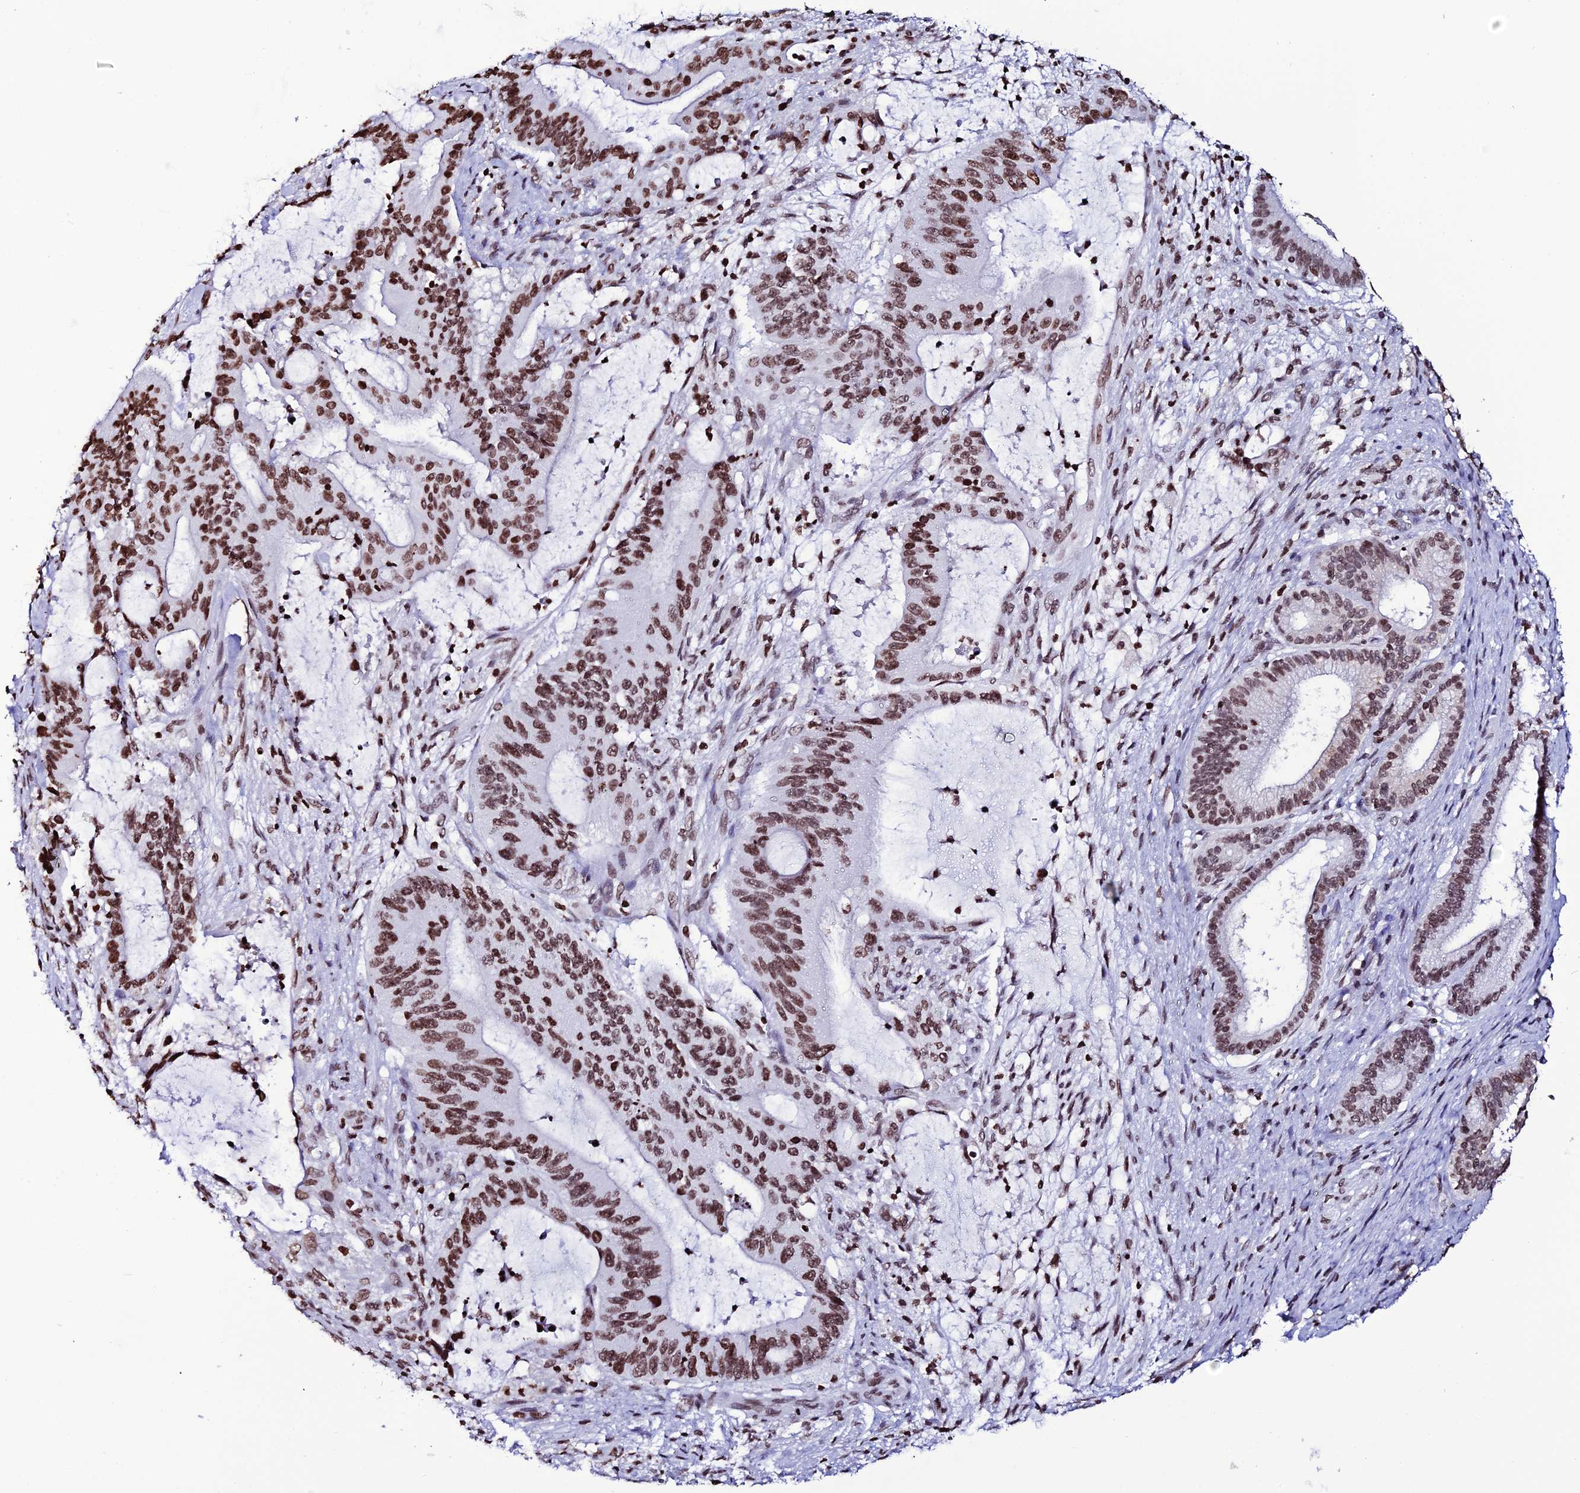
{"staining": {"intensity": "strong", "quantity": ">75%", "location": "nuclear"}, "tissue": "liver cancer", "cell_type": "Tumor cells", "image_type": "cancer", "snomed": [{"axis": "morphology", "description": "Normal tissue, NOS"}, {"axis": "morphology", "description": "Cholangiocarcinoma"}, {"axis": "topography", "description": "Liver"}, {"axis": "topography", "description": "Peripheral nerve tissue"}], "caption": "A high-resolution image shows immunohistochemistry (IHC) staining of liver cancer (cholangiocarcinoma), which demonstrates strong nuclear positivity in about >75% of tumor cells.", "gene": "MACROH2A2", "patient": {"sex": "female", "age": 73}}